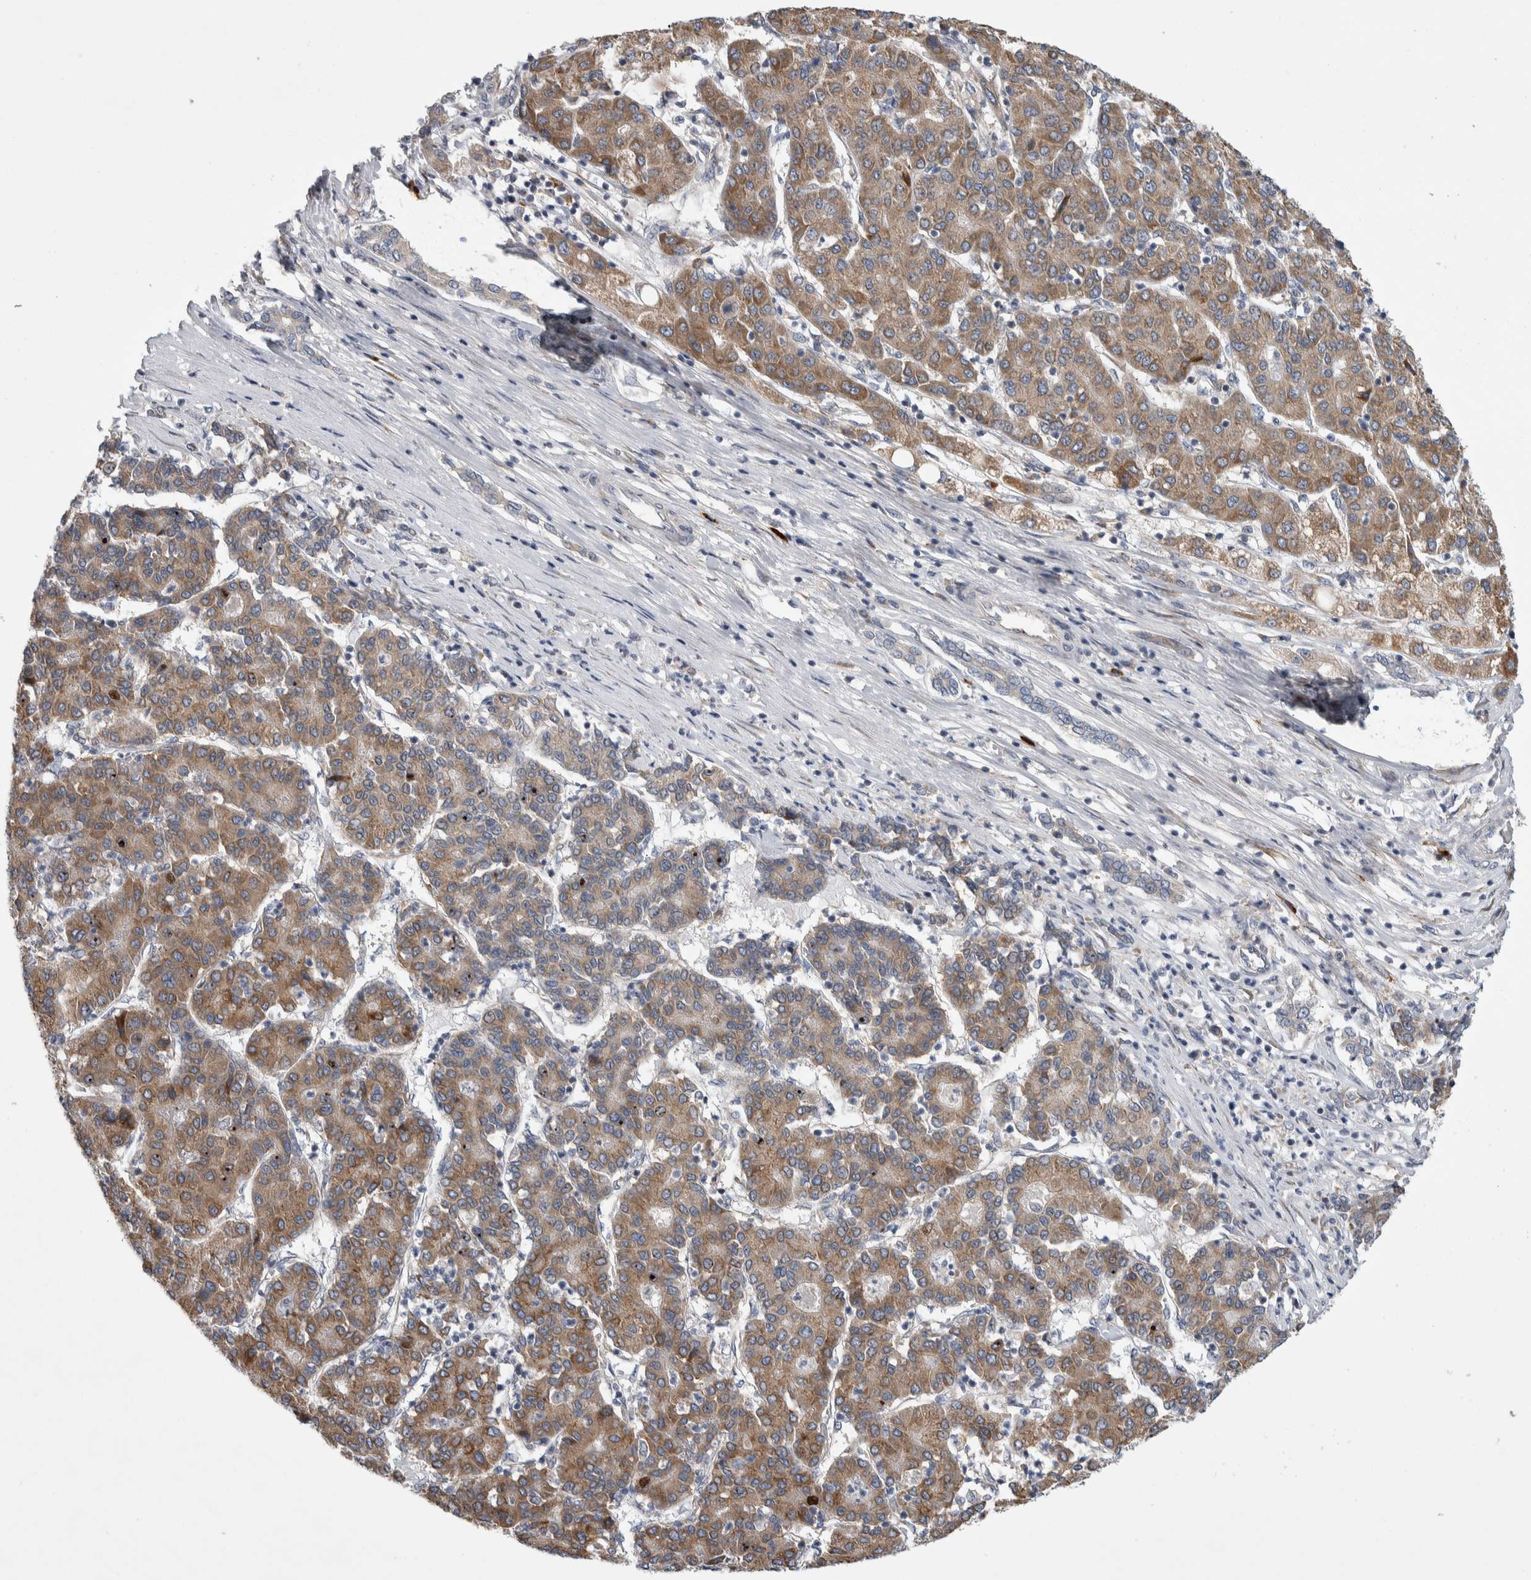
{"staining": {"intensity": "moderate", "quantity": ">75%", "location": "cytoplasmic/membranous"}, "tissue": "liver cancer", "cell_type": "Tumor cells", "image_type": "cancer", "snomed": [{"axis": "morphology", "description": "Carcinoma, Hepatocellular, NOS"}, {"axis": "topography", "description": "Liver"}], "caption": "Protein analysis of liver cancer (hepatocellular carcinoma) tissue shows moderate cytoplasmic/membranous positivity in approximately >75% of tumor cells.", "gene": "IBTK", "patient": {"sex": "male", "age": 65}}